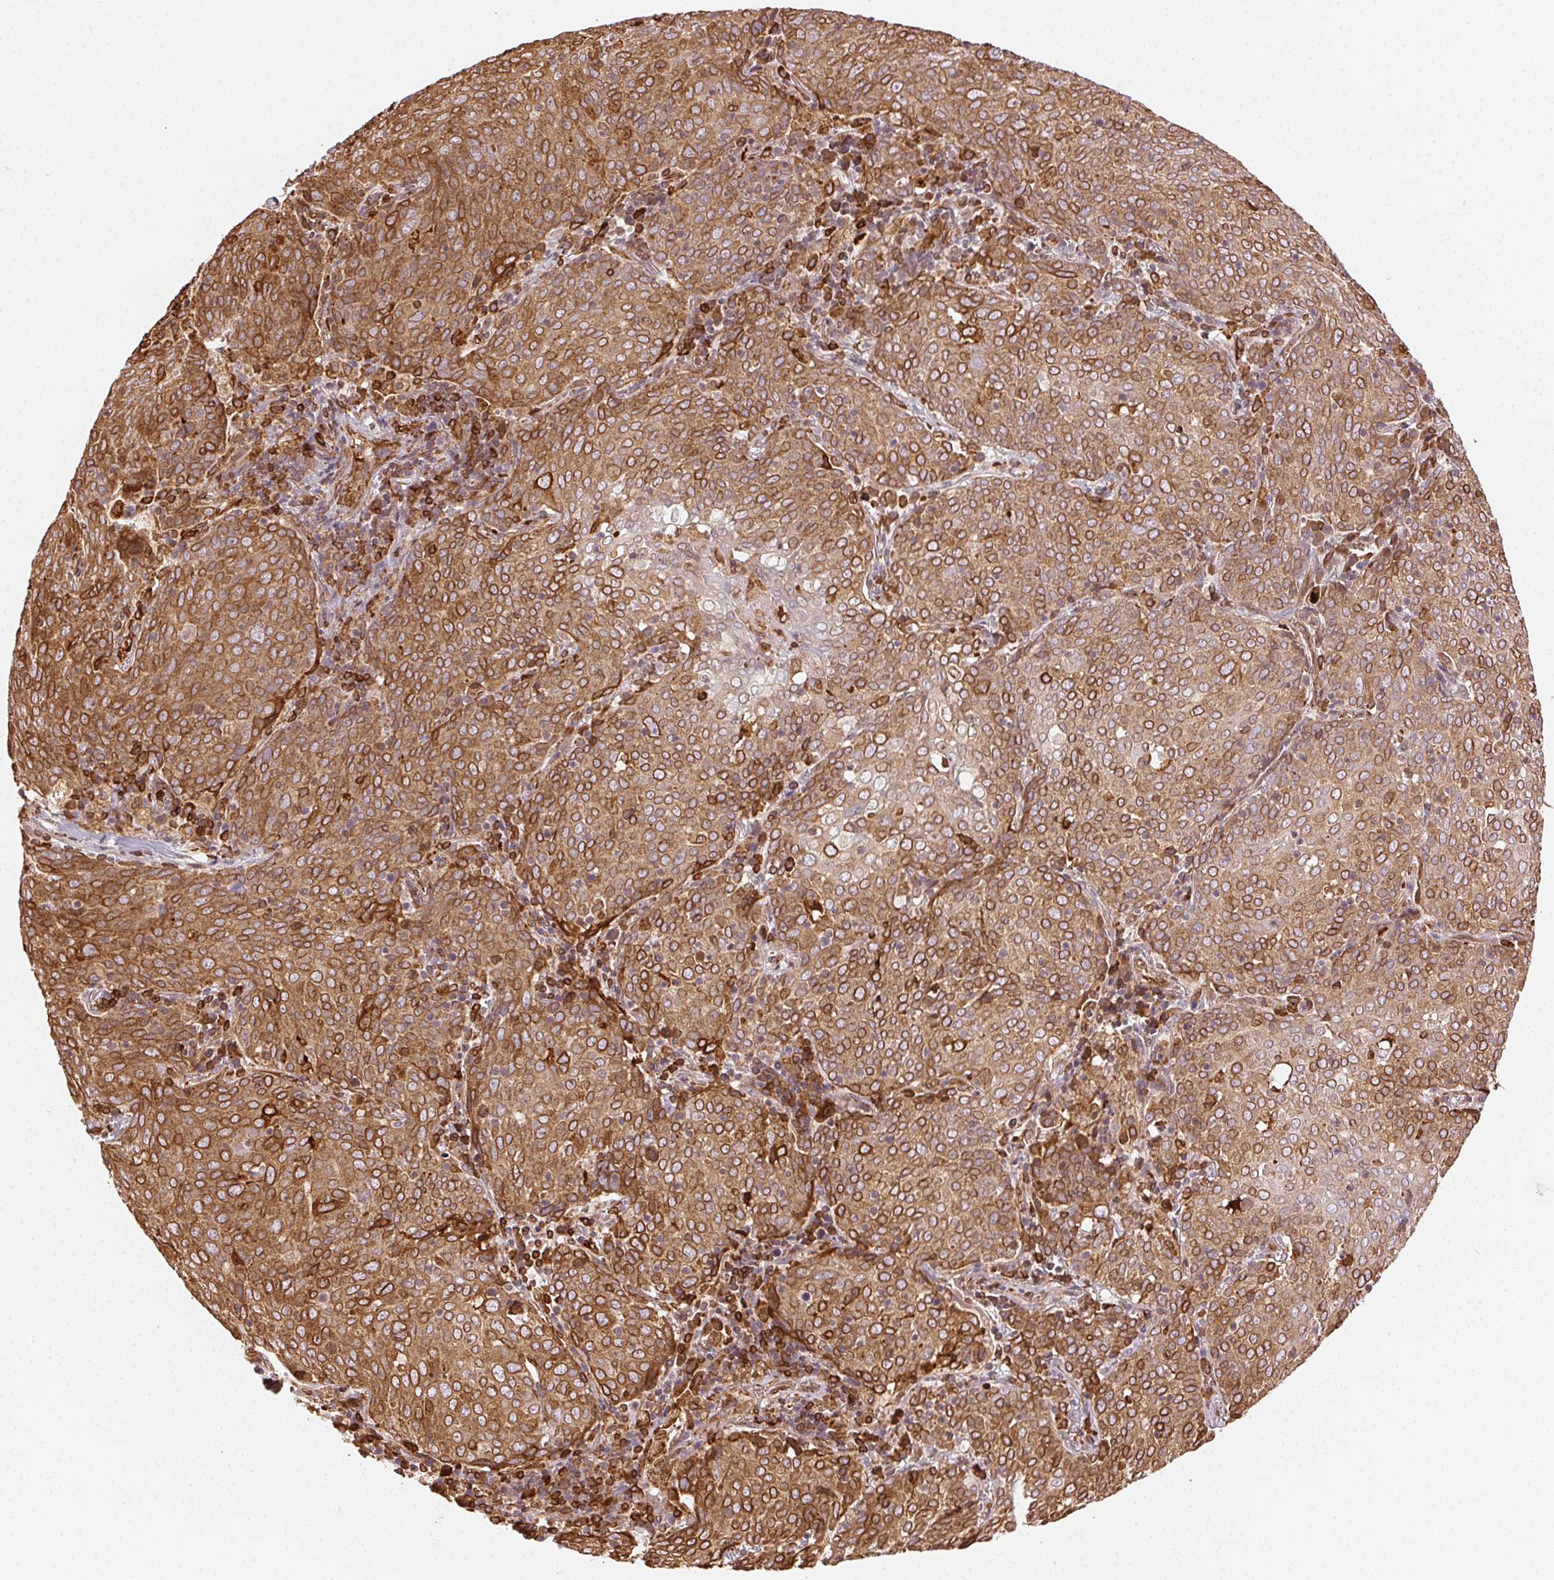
{"staining": {"intensity": "moderate", "quantity": ">75%", "location": "cytoplasmic/membranous"}, "tissue": "lung cancer", "cell_type": "Tumor cells", "image_type": "cancer", "snomed": [{"axis": "morphology", "description": "Squamous cell carcinoma, NOS"}, {"axis": "topography", "description": "Lung"}], "caption": "High-power microscopy captured an IHC photomicrograph of squamous cell carcinoma (lung), revealing moderate cytoplasmic/membranous staining in approximately >75% of tumor cells.", "gene": "RNASET2", "patient": {"sex": "male", "age": 82}}